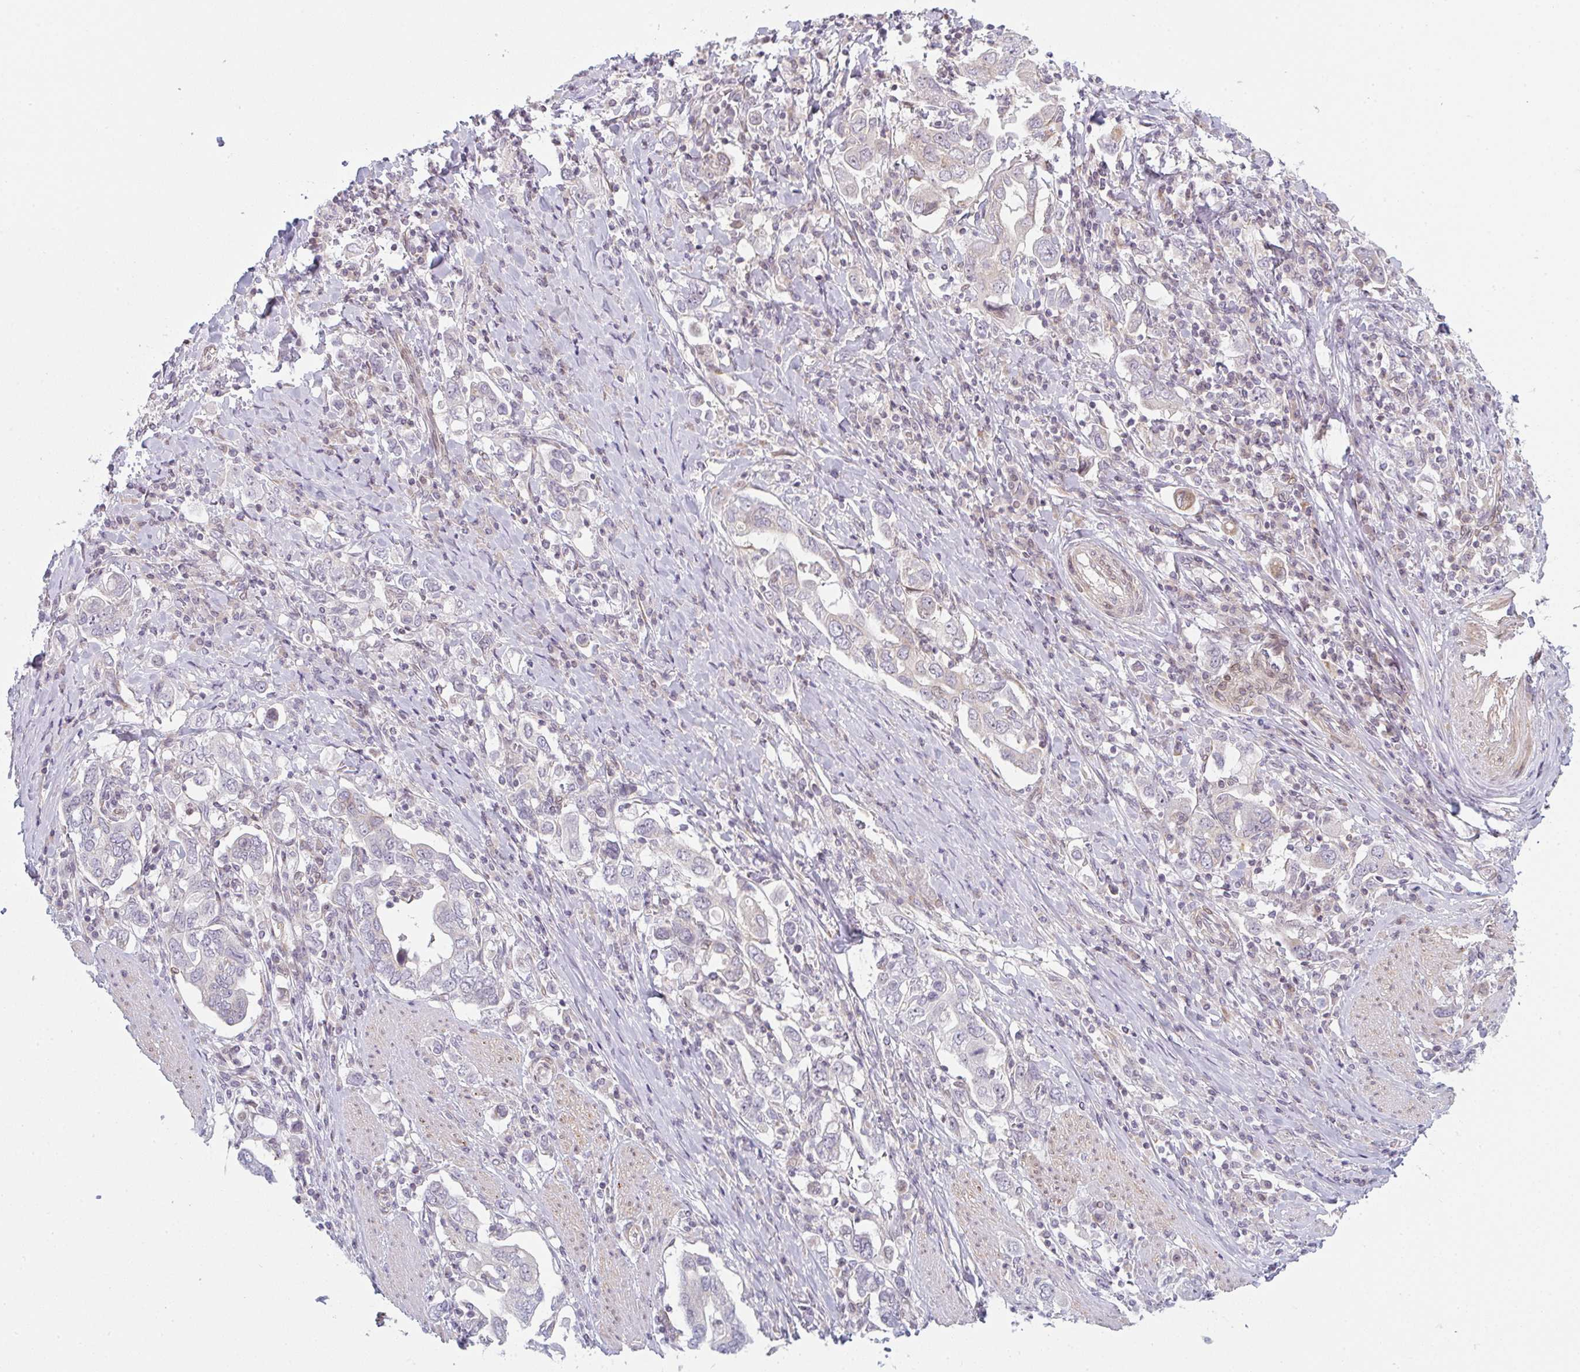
{"staining": {"intensity": "negative", "quantity": "none", "location": "none"}, "tissue": "stomach cancer", "cell_type": "Tumor cells", "image_type": "cancer", "snomed": [{"axis": "morphology", "description": "Adenocarcinoma, NOS"}, {"axis": "topography", "description": "Stomach, upper"}, {"axis": "topography", "description": "Stomach"}], "caption": "Image shows no significant protein expression in tumor cells of stomach cancer (adenocarcinoma).", "gene": "TMEM237", "patient": {"sex": "male", "age": 62}}